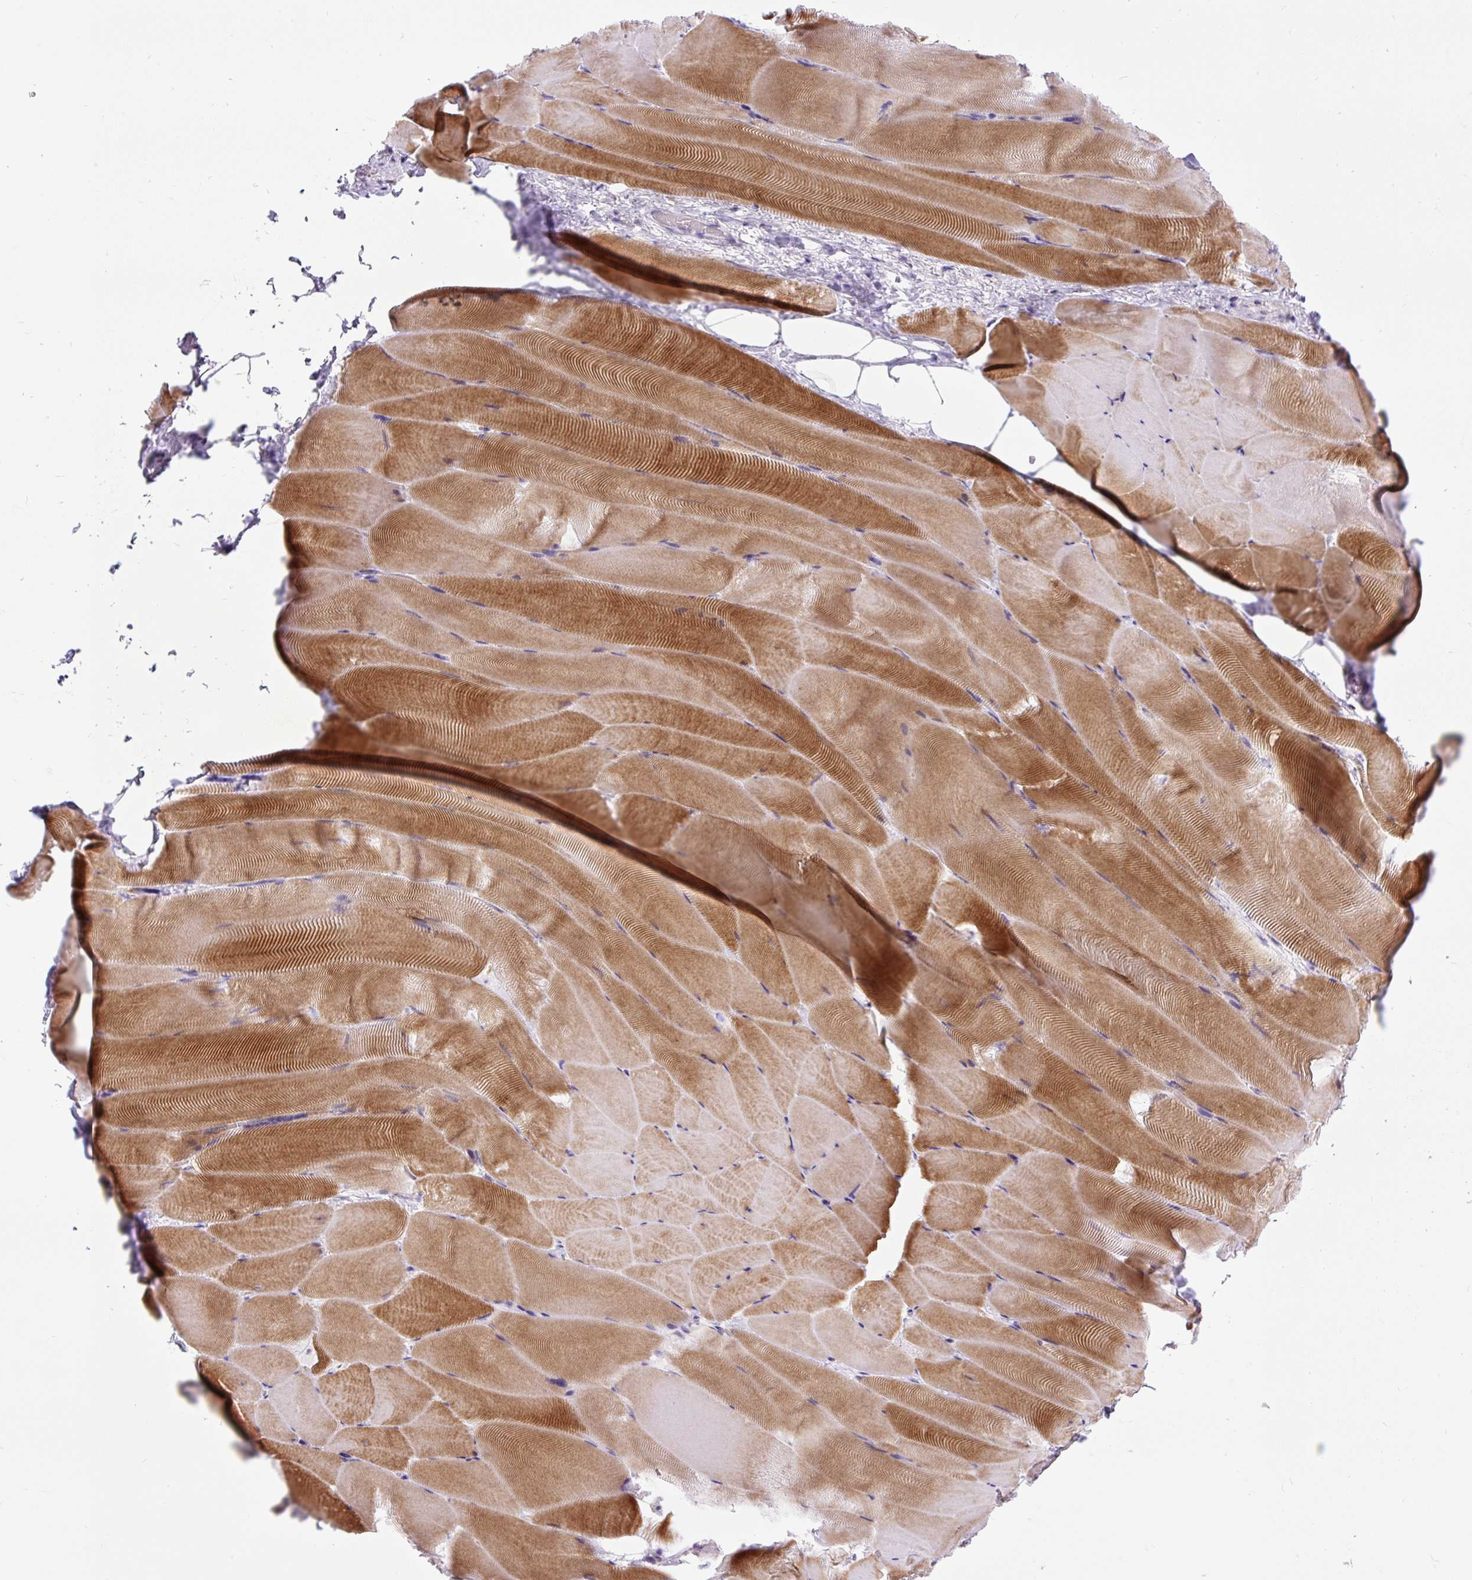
{"staining": {"intensity": "moderate", "quantity": "25%-75%", "location": "cytoplasmic/membranous"}, "tissue": "skeletal muscle", "cell_type": "Myocytes", "image_type": "normal", "snomed": [{"axis": "morphology", "description": "Normal tissue, NOS"}, {"axis": "topography", "description": "Skeletal muscle"}], "caption": "Skeletal muscle stained for a protein shows moderate cytoplasmic/membranous positivity in myocytes.", "gene": "DDOST", "patient": {"sex": "female", "age": 64}}